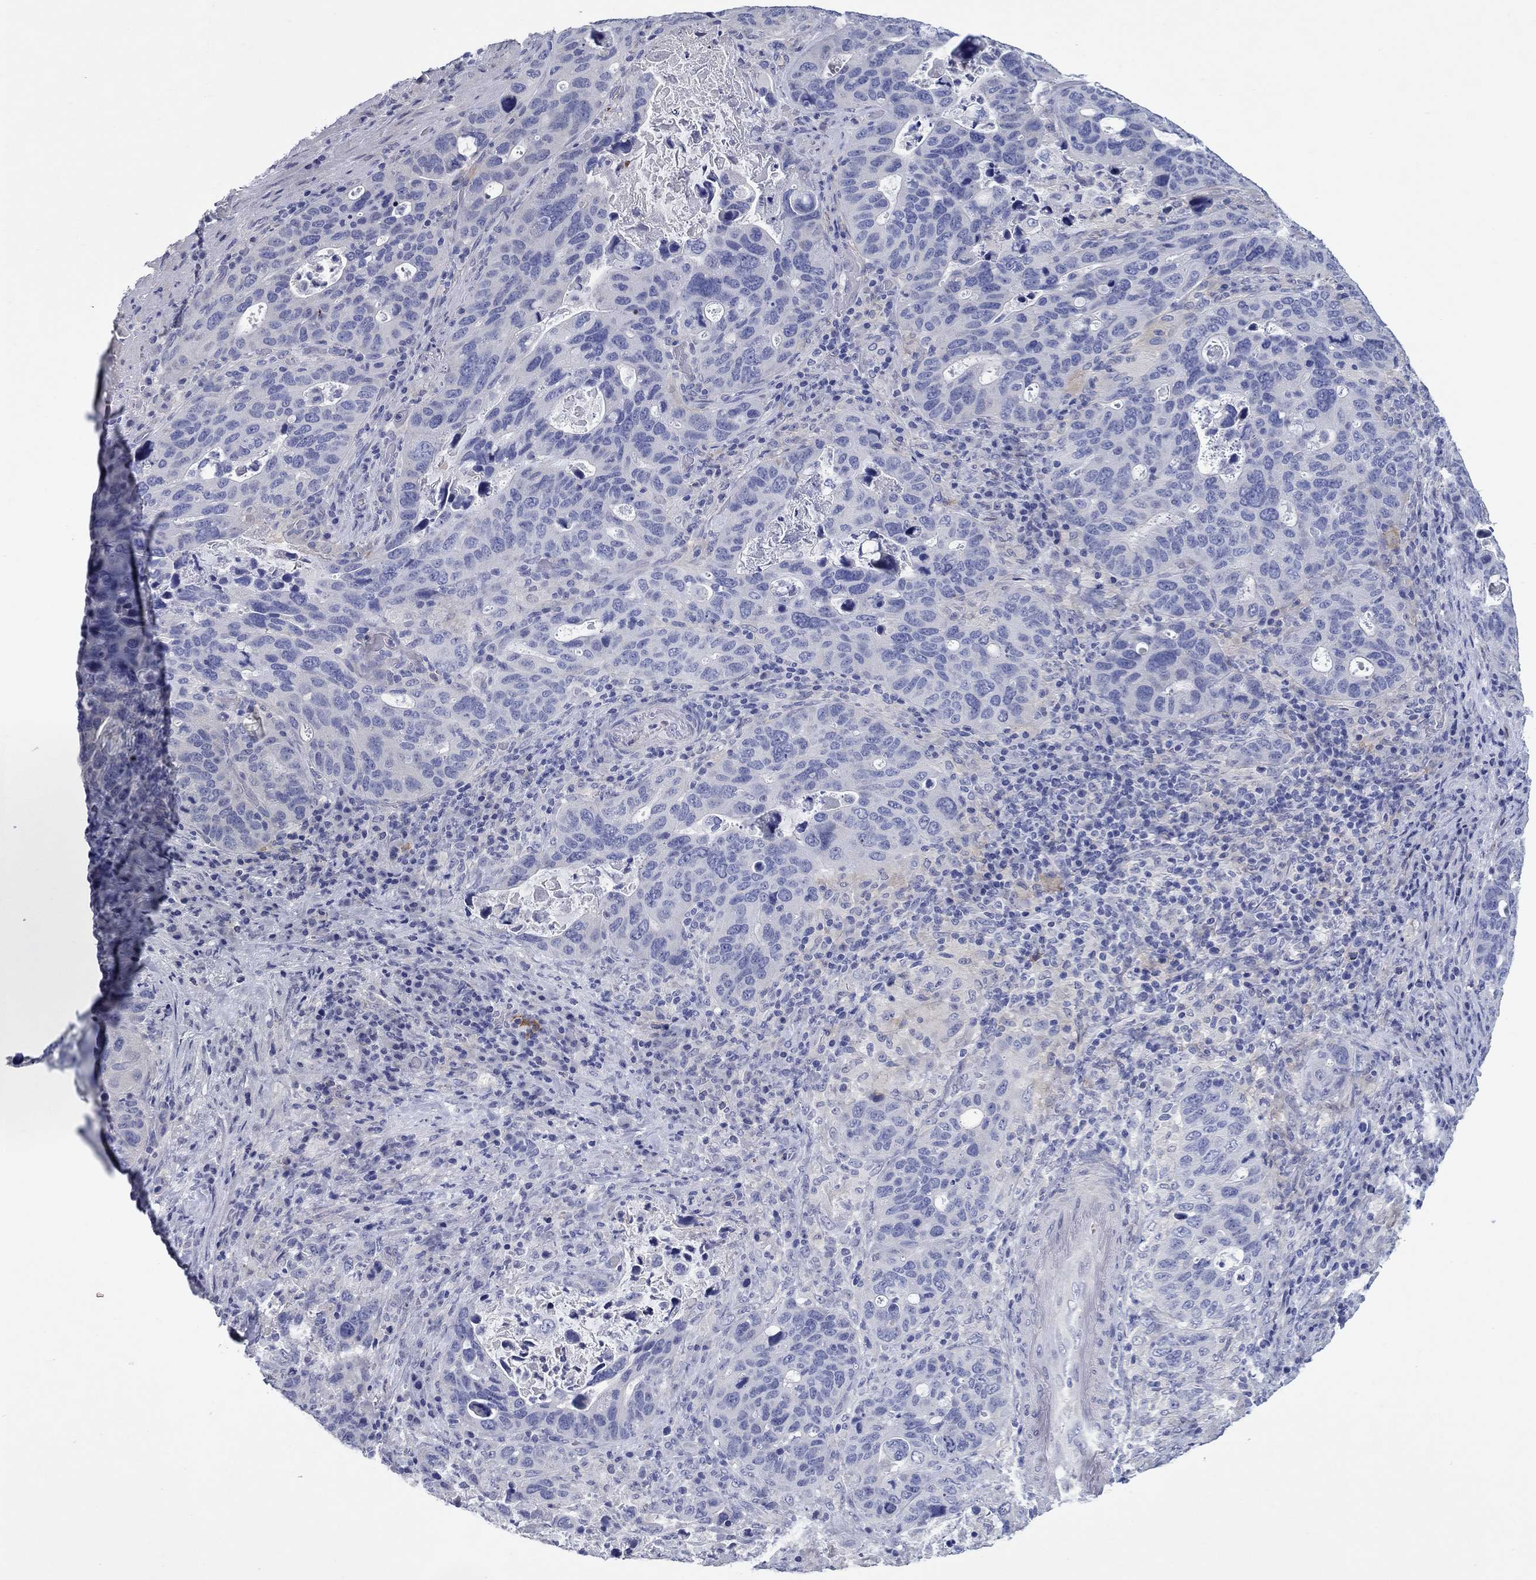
{"staining": {"intensity": "negative", "quantity": "none", "location": "none"}, "tissue": "stomach cancer", "cell_type": "Tumor cells", "image_type": "cancer", "snomed": [{"axis": "morphology", "description": "Adenocarcinoma, NOS"}, {"axis": "topography", "description": "Stomach"}], "caption": "There is no significant staining in tumor cells of stomach cancer.", "gene": "HDC", "patient": {"sex": "male", "age": 54}}